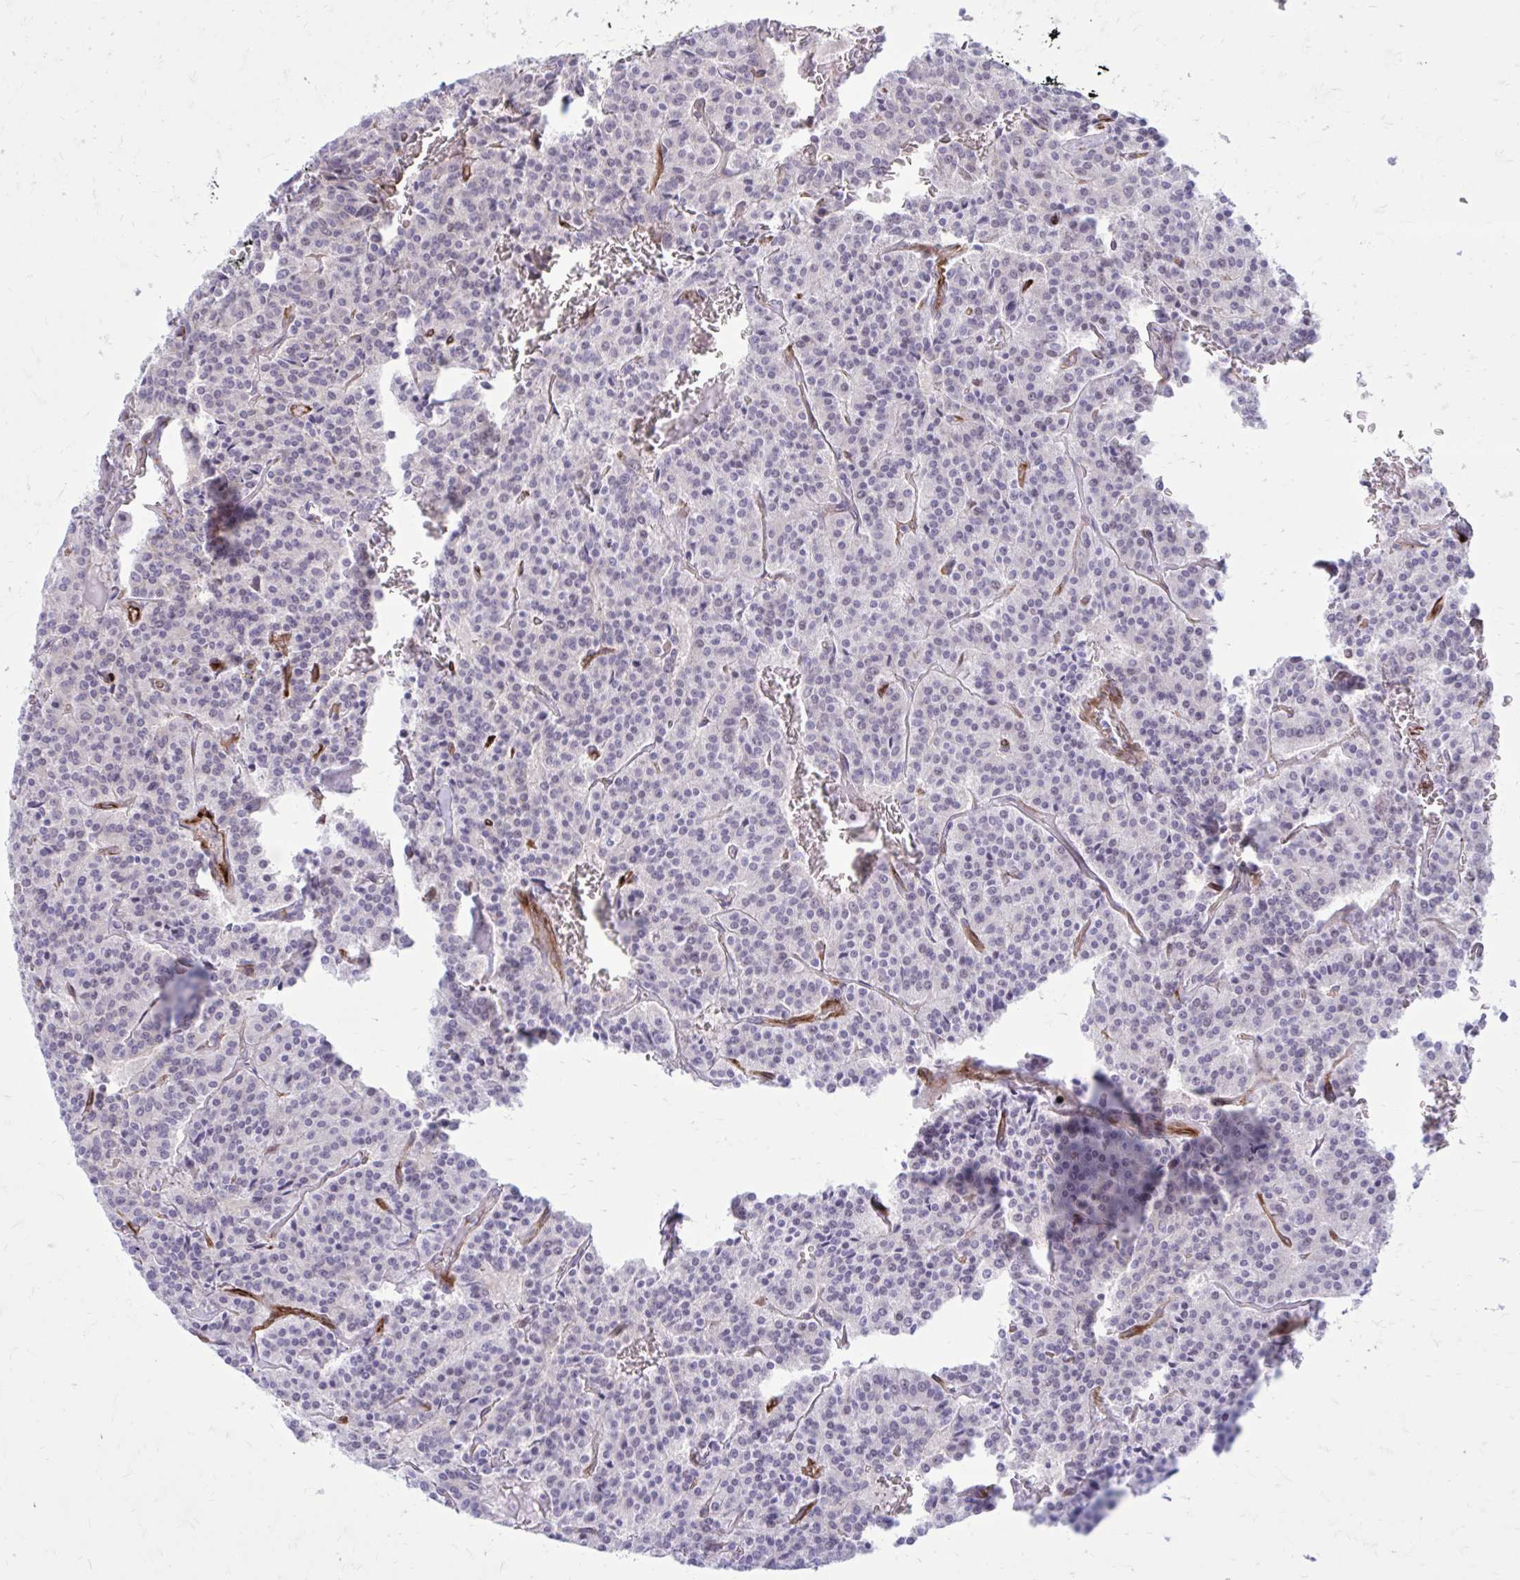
{"staining": {"intensity": "negative", "quantity": "none", "location": "none"}, "tissue": "carcinoid", "cell_type": "Tumor cells", "image_type": "cancer", "snomed": [{"axis": "morphology", "description": "Carcinoid, malignant, NOS"}, {"axis": "topography", "description": "Lung"}], "caption": "High power microscopy image of an immunohistochemistry image of malignant carcinoid, revealing no significant positivity in tumor cells. (DAB (3,3'-diaminobenzidine) immunohistochemistry with hematoxylin counter stain).", "gene": "BEND5", "patient": {"sex": "male", "age": 70}}